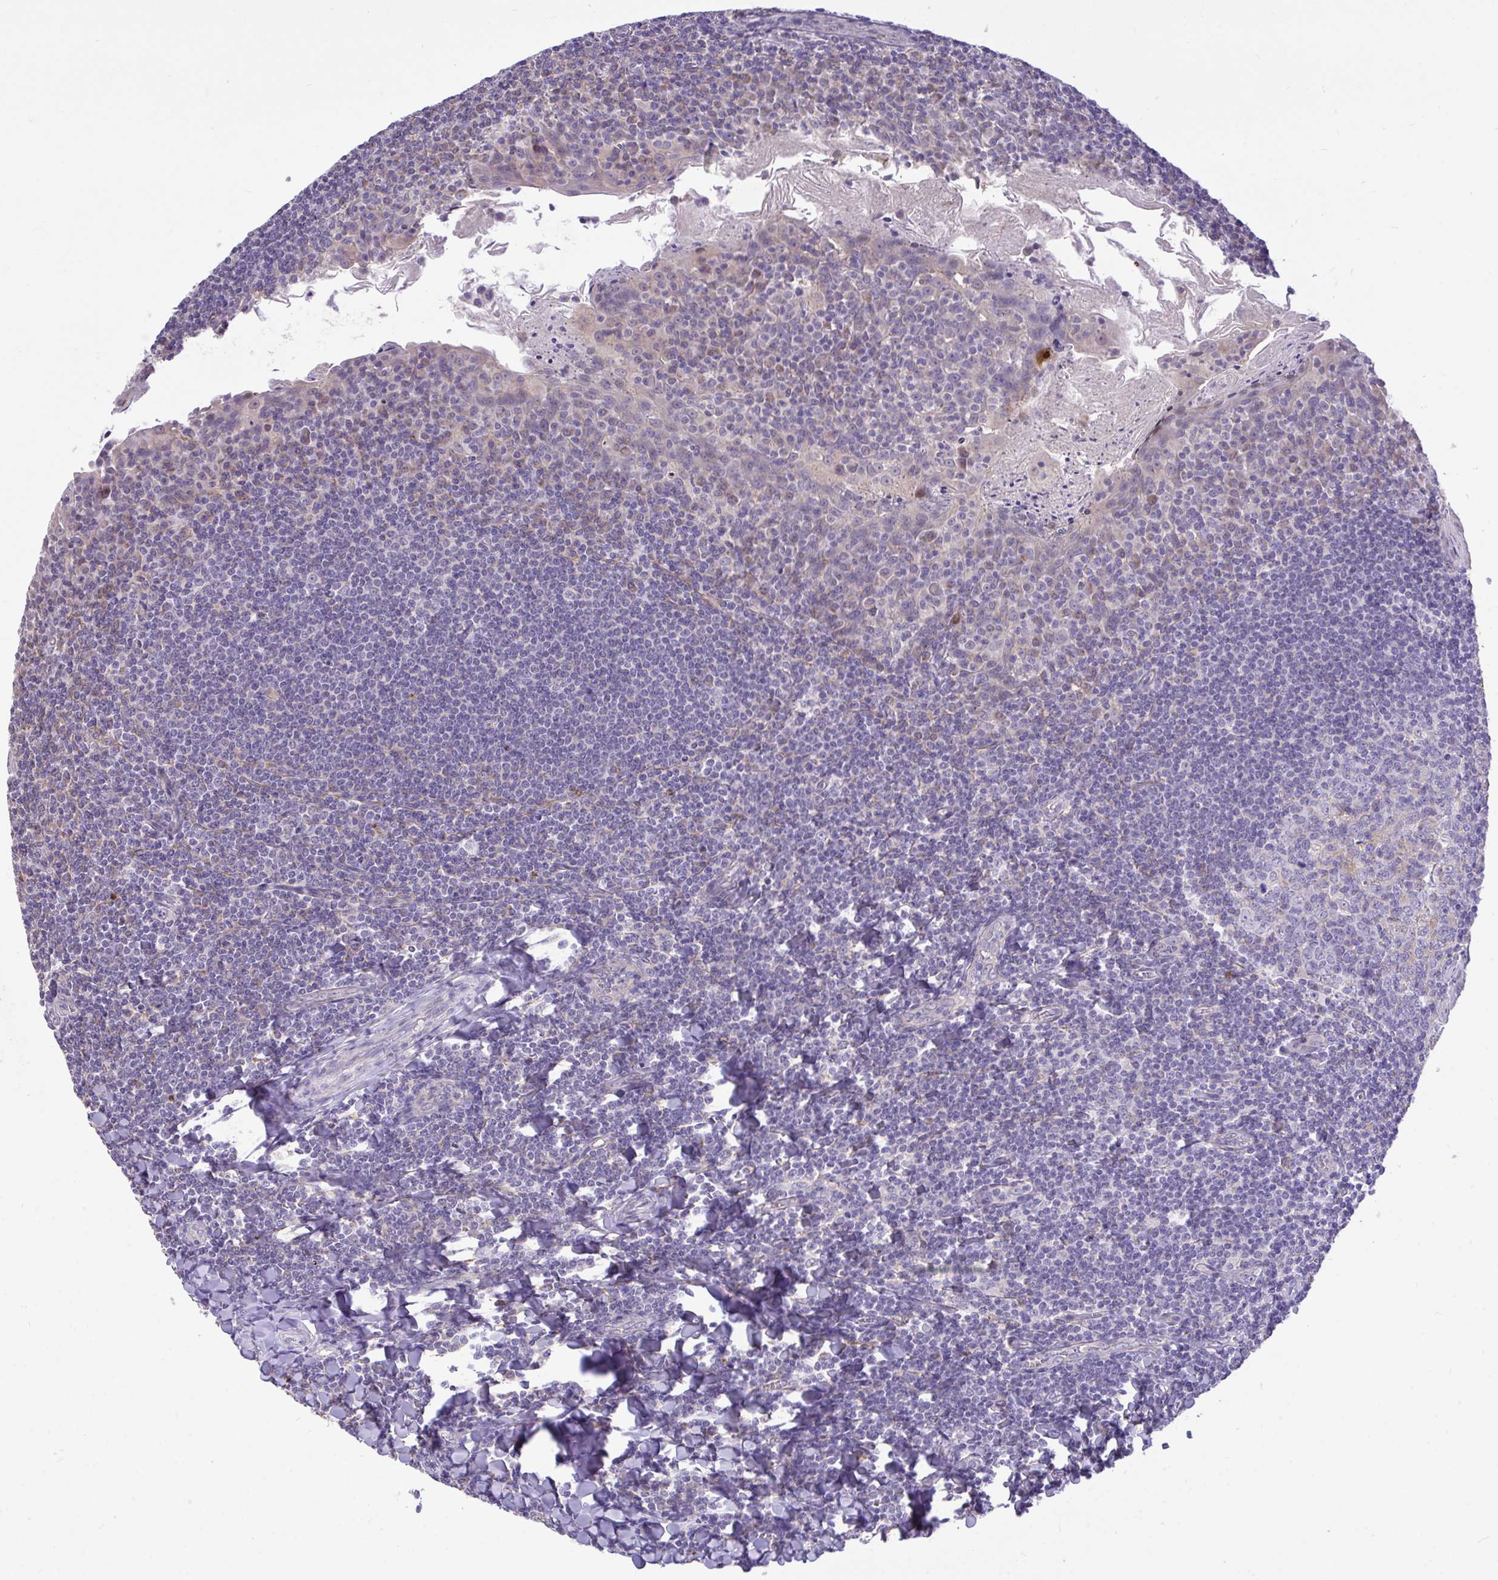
{"staining": {"intensity": "negative", "quantity": "none", "location": "none"}, "tissue": "tonsil", "cell_type": "Germinal center cells", "image_type": "normal", "snomed": [{"axis": "morphology", "description": "Normal tissue, NOS"}, {"axis": "topography", "description": "Tonsil"}], "caption": "DAB immunohistochemical staining of unremarkable tonsil shows no significant expression in germinal center cells.", "gene": "MPC2", "patient": {"sex": "male", "age": 27}}